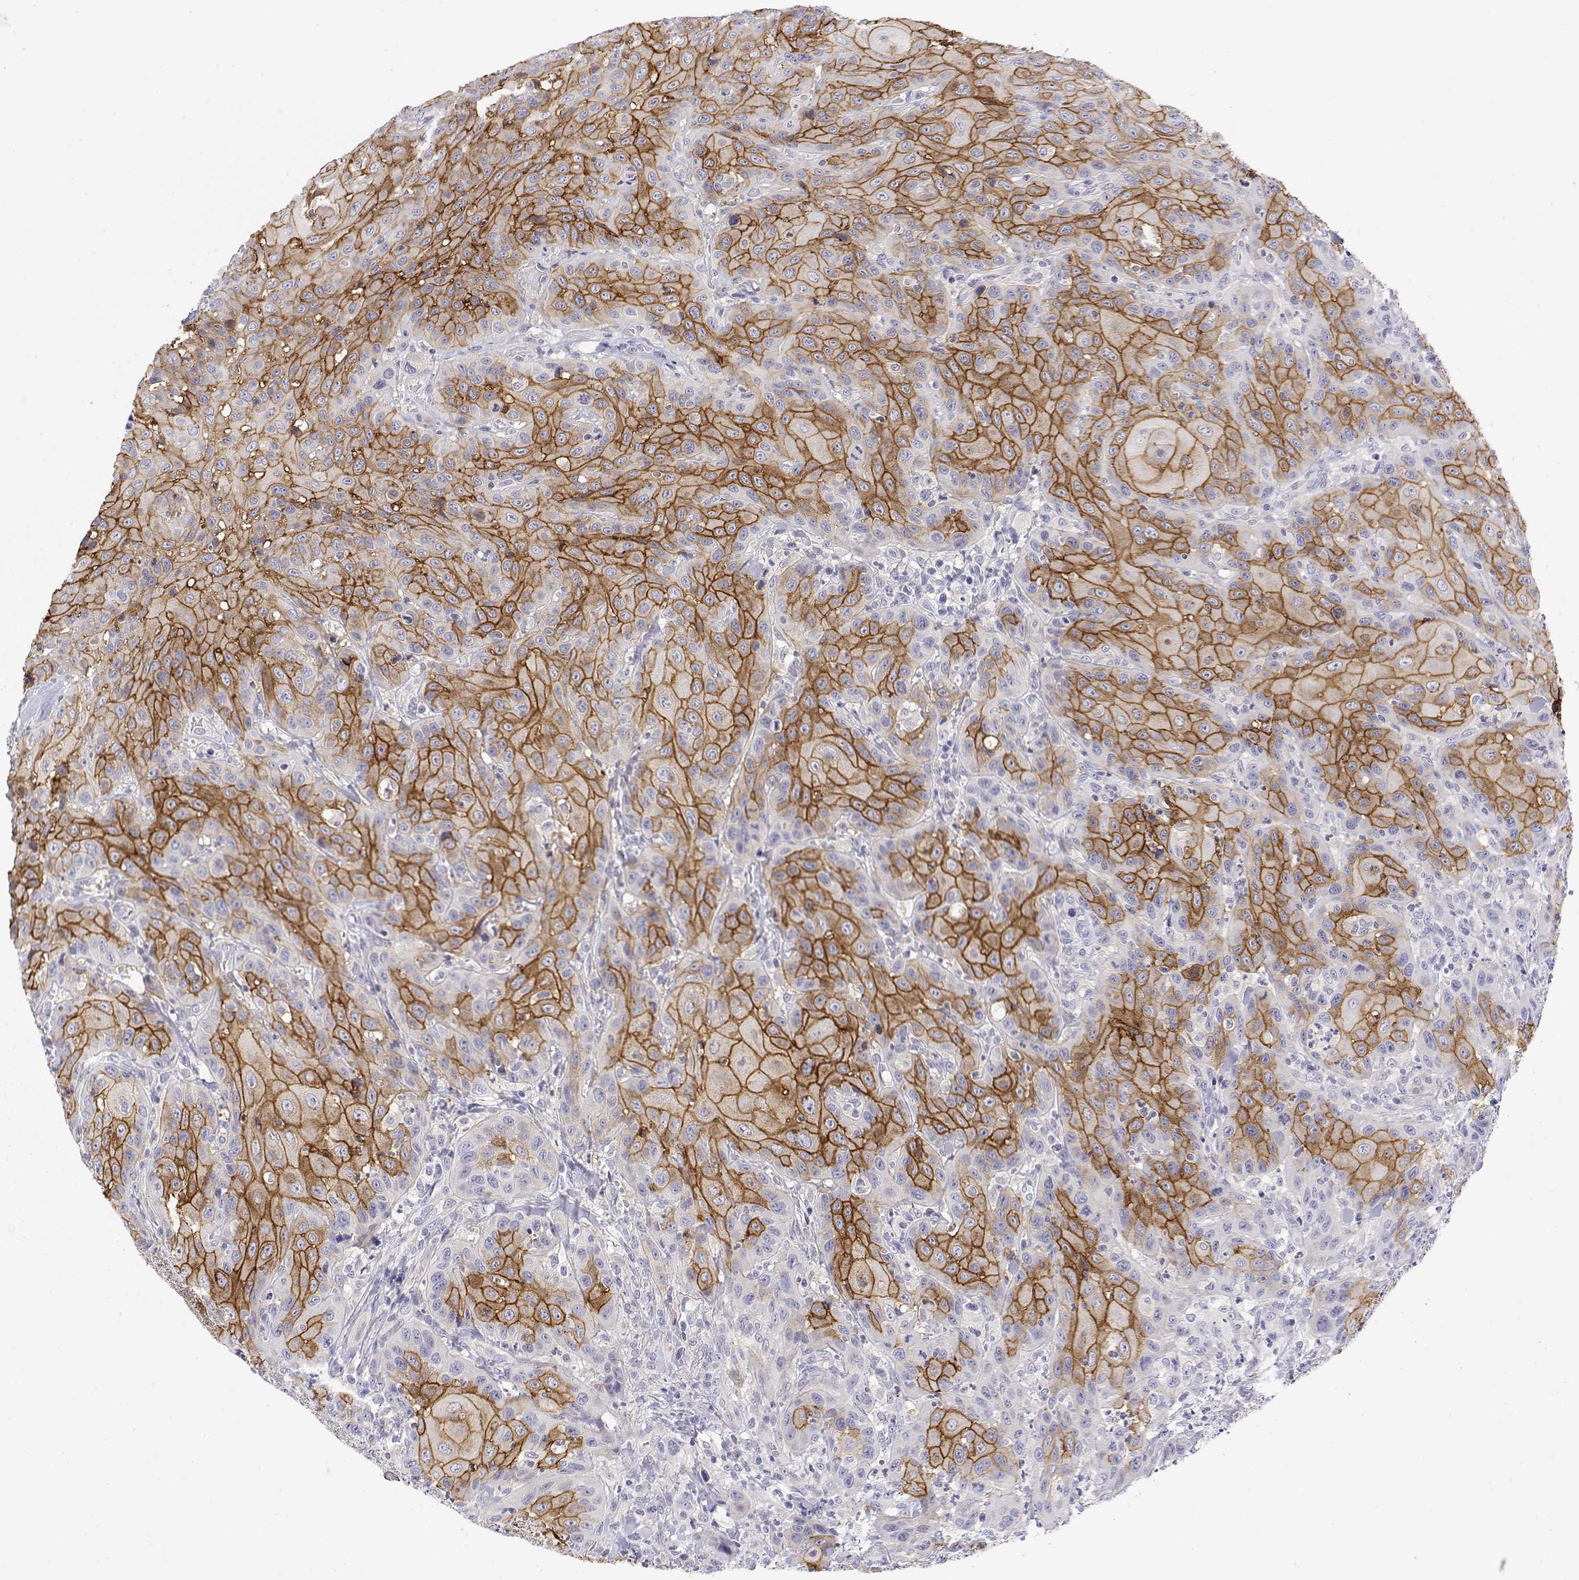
{"staining": {"intensity": "strong", "quantity": ">75%", "location": "cytoplasmic/membranous"}, "tissue": "head and neck cancer", "cell_type": "Tumor cells", "image_type": "cancer", "snomed": [{"axis": "morphology", "description": "Normal tissue, NOS"}, {"axis": "morphology", "description": "Squamous cell carcinoma, NOS"}, {"axis": "topography", "description": "Oral tissue"}, {"axis": "topography", "description": "Tounge, NOS"}, {"axis": "topography", "description": "Head-Neck"}], "caption": "Immunohistochemical staining of human head and neck cancer (squamous cell carcinoma) shows high levels of strong cytoplasmic/membranous staining in approximately >75% of tumor cells. The staining was performed using DAB, with brown indicating positive protein expression. Nuclei are stained blue with hematoxylin.", "gene": "LY6D", "patient": {"sex": "male", "age": 62}}